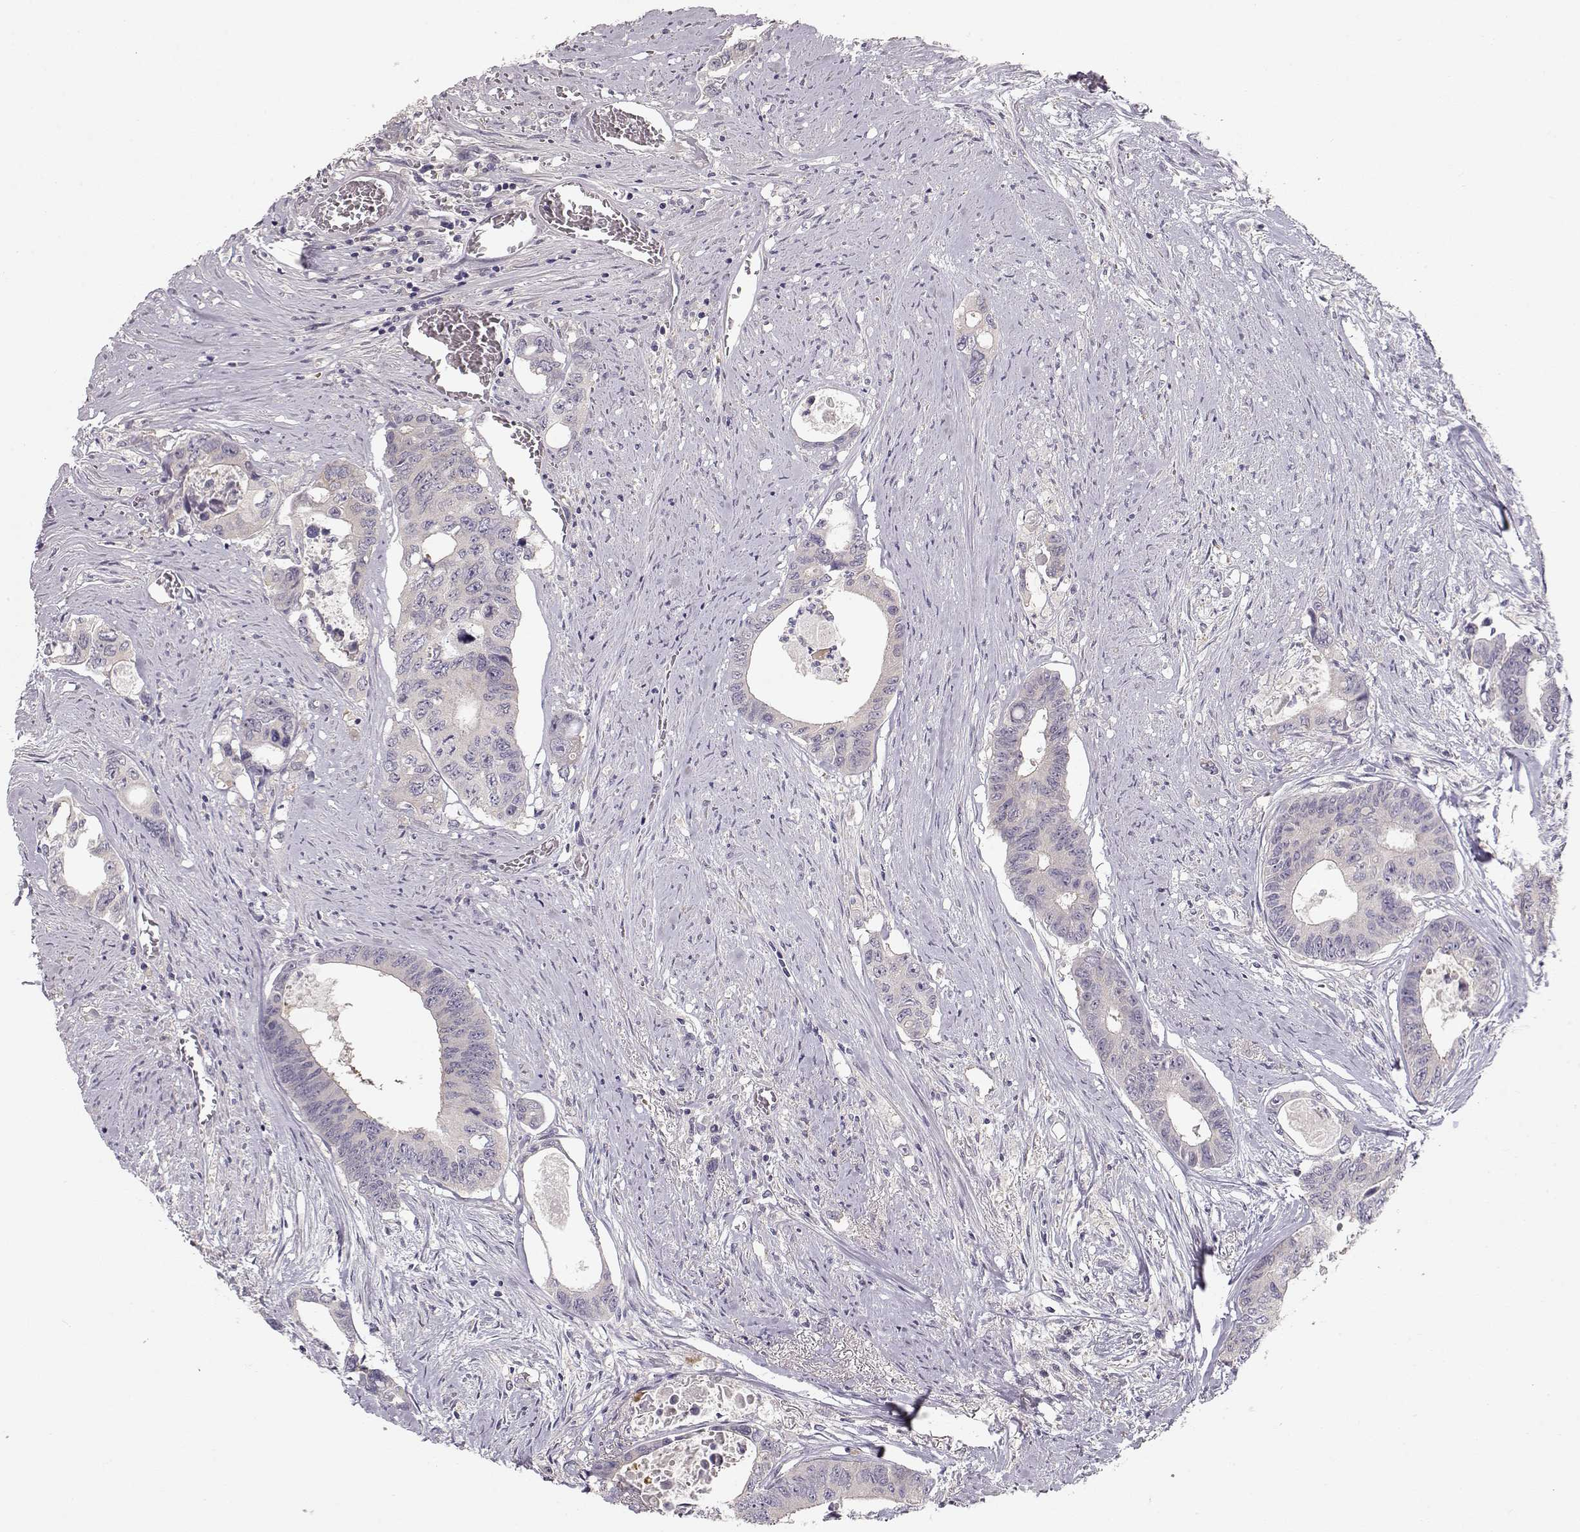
{"staining": {"intensity": "negative", "quantity": "none", "location": "none"}, "tissue": "colorectal cancer", "cell_type": "Tumor cells", "image_type": "cancer", "snomed": [{"axis": "morphology", "description": "Adenocarcinoma, NOS"}, {"axis": "topography", "description": "Rectum"}], "caption": "This is an IHC histopathology image of human colorectal cancer. There is no staining in tumor cells.", "gene": "ARHGAP8", "patient": {"sex": "male", "age": 59}}